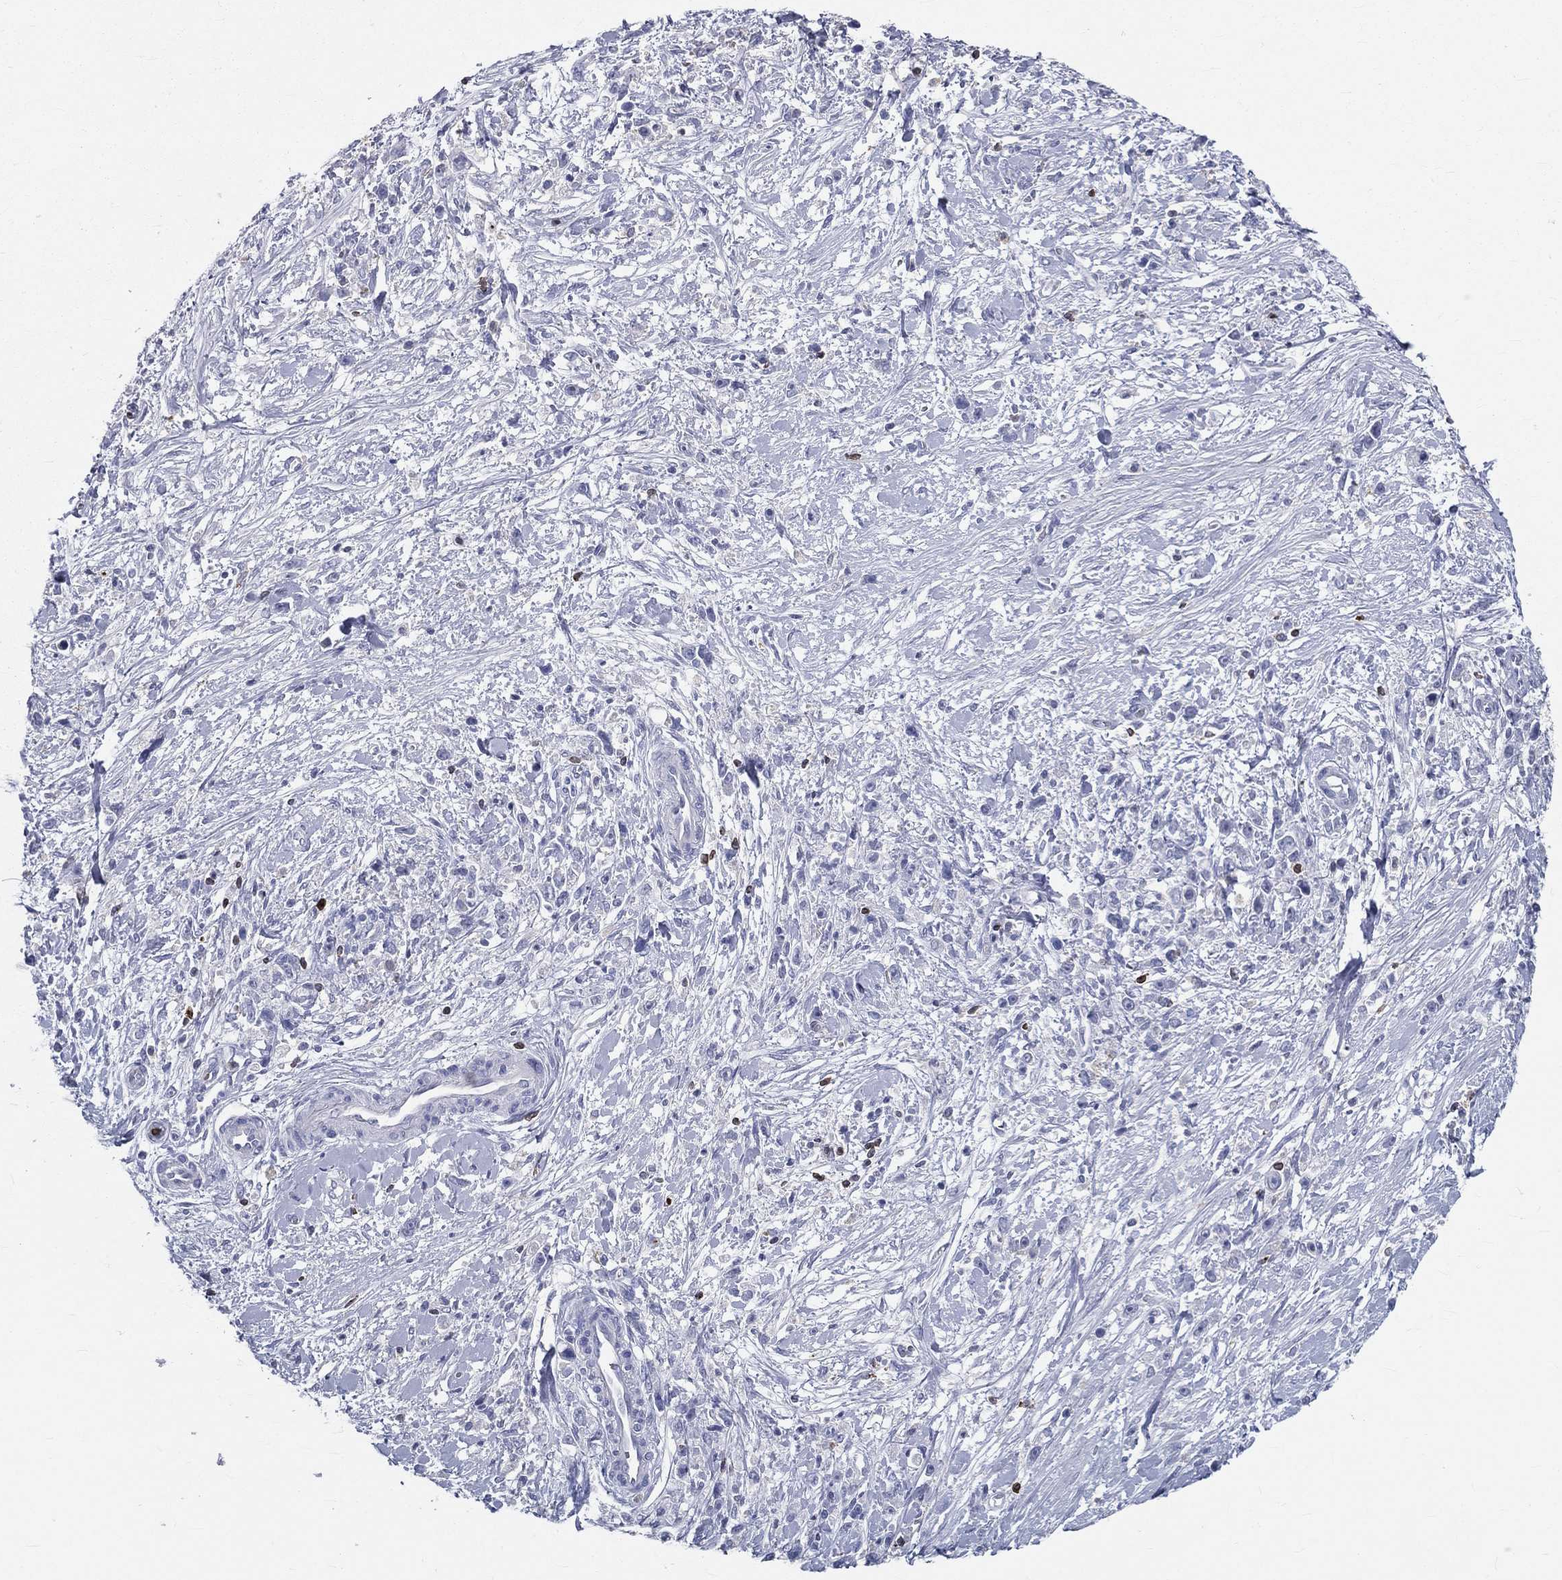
{"staining": {"intensity": "negative", "quantity": "none", "location": "none"}, "tissue": "stomach cancer", "cell_type": "Tumor cells", "image_type": "cancer", "snomed": [{"axis": "morphology", "description": "Adenocarcinoma, NOS"}, {"axis": "topography", "description": "Stomach"}], "caption": "The image shows no staining of tumor cells in stomach cancer (adenocarcinoma). (IHC, brightfield microscopy, high magnification).", "gene": "CTSW", "patient": {"sex": "female", "age": 59}}